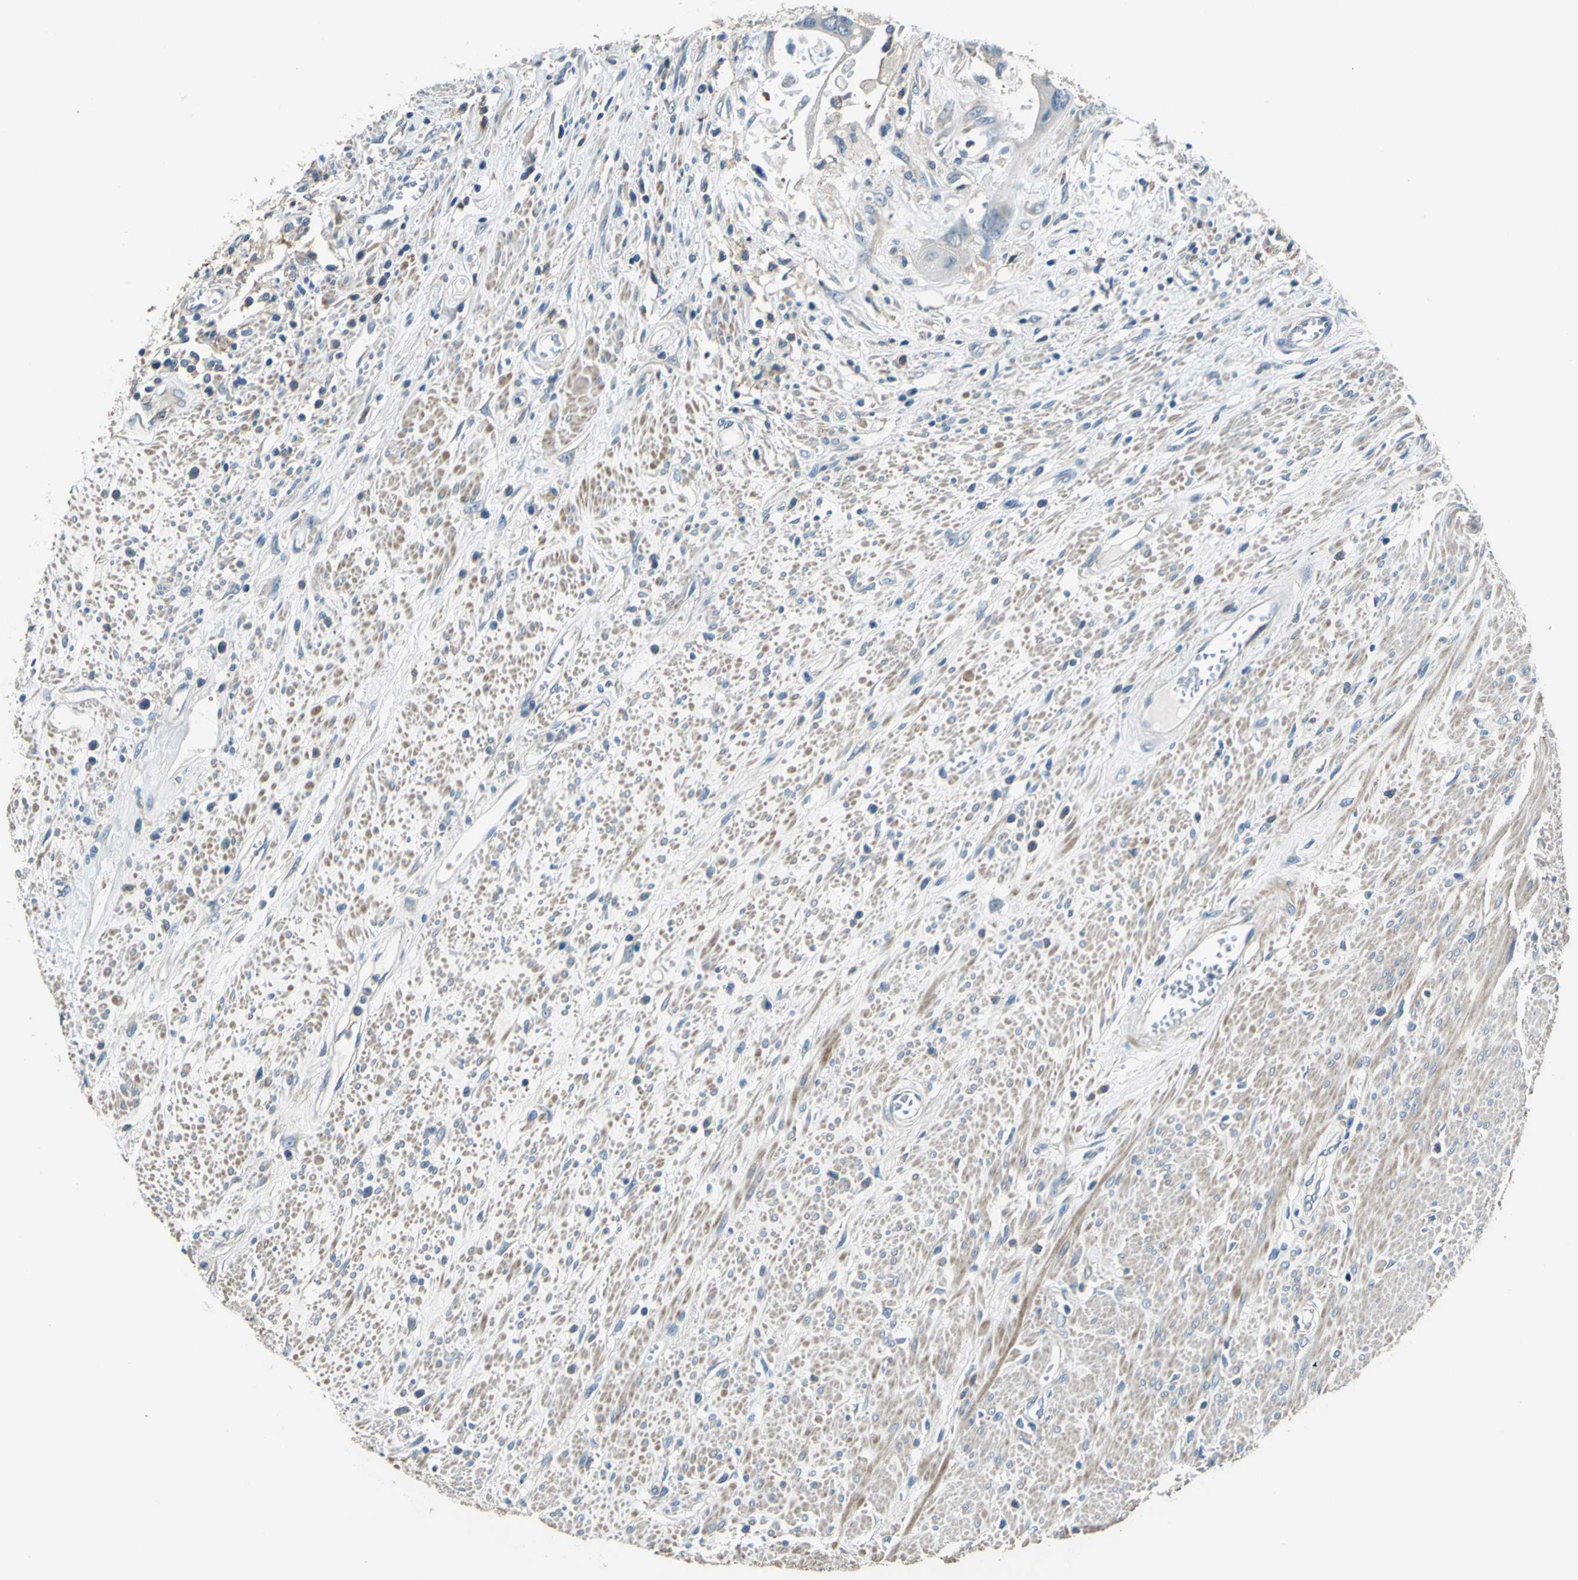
{"staining": {"intensity": "weak", "quantity": "25%-75%", "location": "cytoplasmic/membranous"}, "tissue": "colorectal cancer", "cell_type": "Tumor cells", "image_type": "cancer", "snomed": [{"axis": "morphology", "description": "Adenocarcinoma, NOS"}, {"axis": "topography", "description": "Rectum"}], "caption": "An immunohistochemistry (IHC) histopathology image of tumor tissue is shown. Protein staining in brown highlights weak cytoplasmic/membranous positivity in colorectal adenocarcinoma within tumor cells.", "gene": "DDX3Y", "patient": {"sex": "male", "age": 70}}